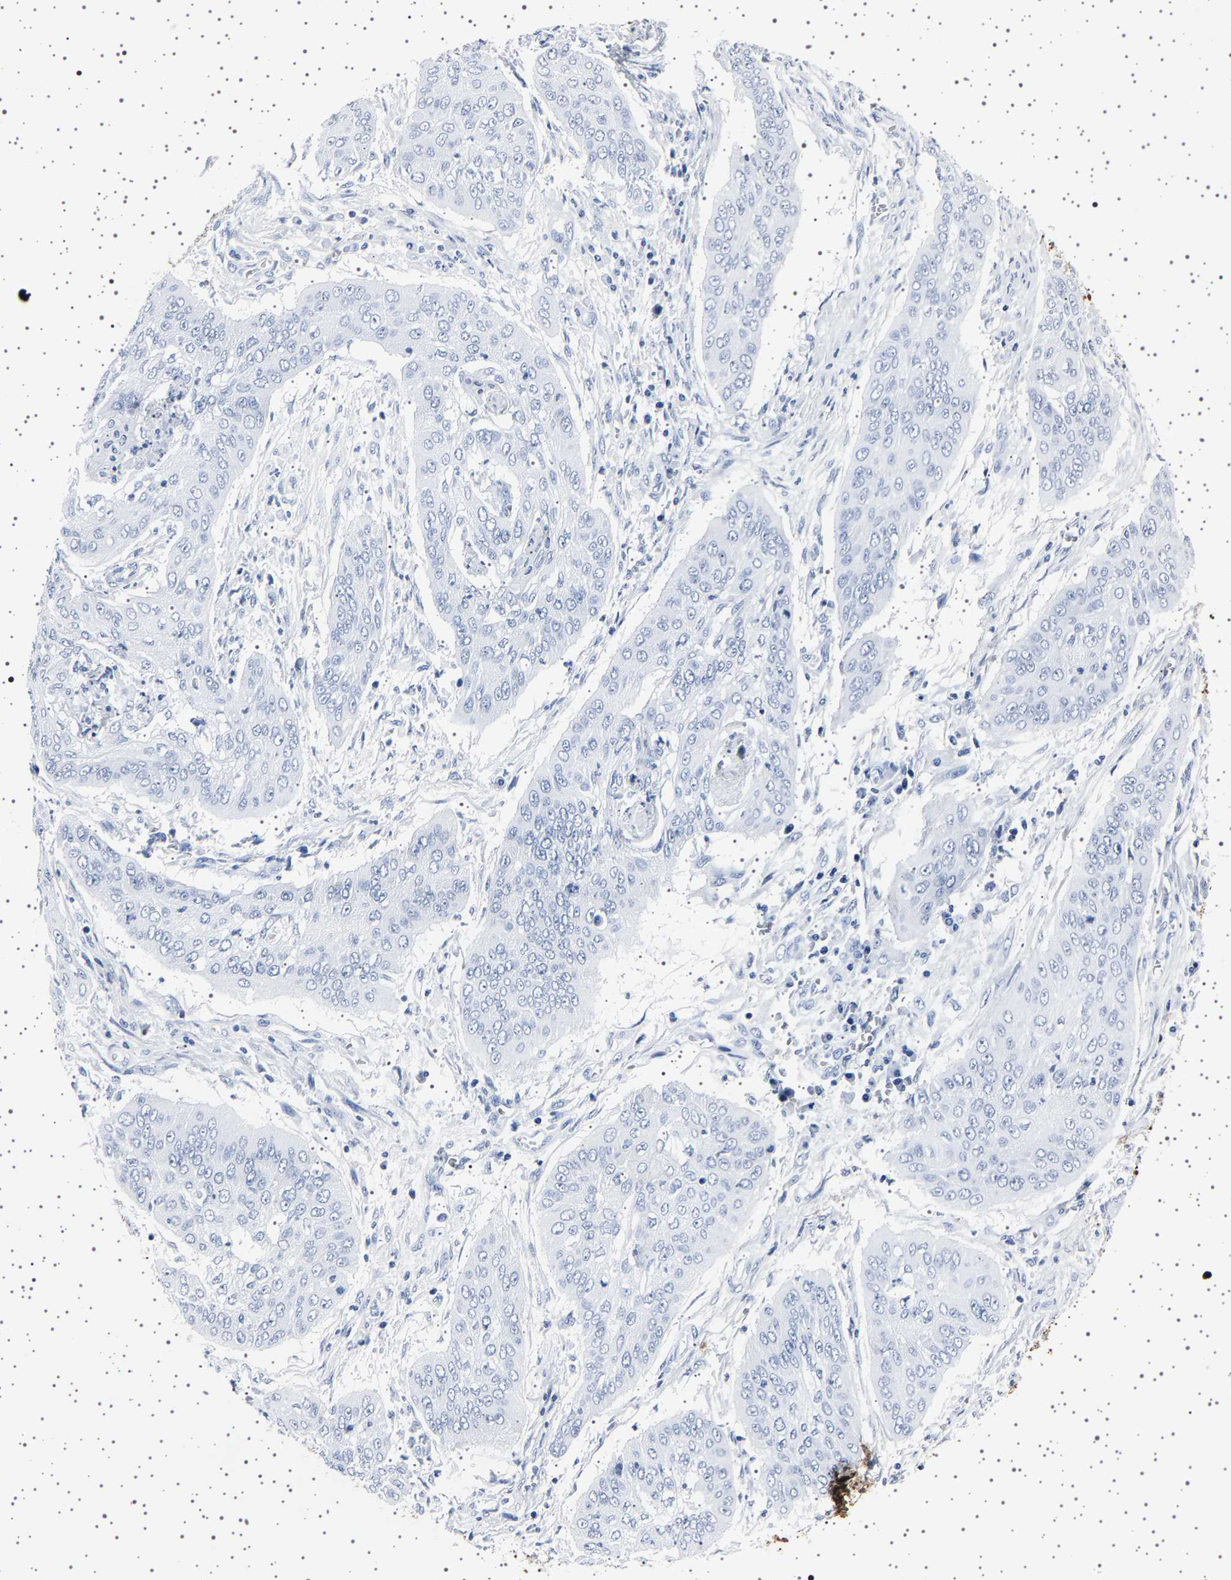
{"staining": {"intensity": "negative", "quantity": "none", "location": "none"}, "tissue": "cervical cancer", "cell_type": "Tumor cells", "image_type": "cancer", "snomed": [{"axis": "morphology", "description": "Squamous cell carcinoma, NOS"}, {"axis": "topography", "description": "Cervix"}], "caption": "The photomicrograph reveals no staining of tumor cells in cervical squamous cell carcinoma.", "gene": "TFF3", "patient": {"sex": "female", "age": 39}}